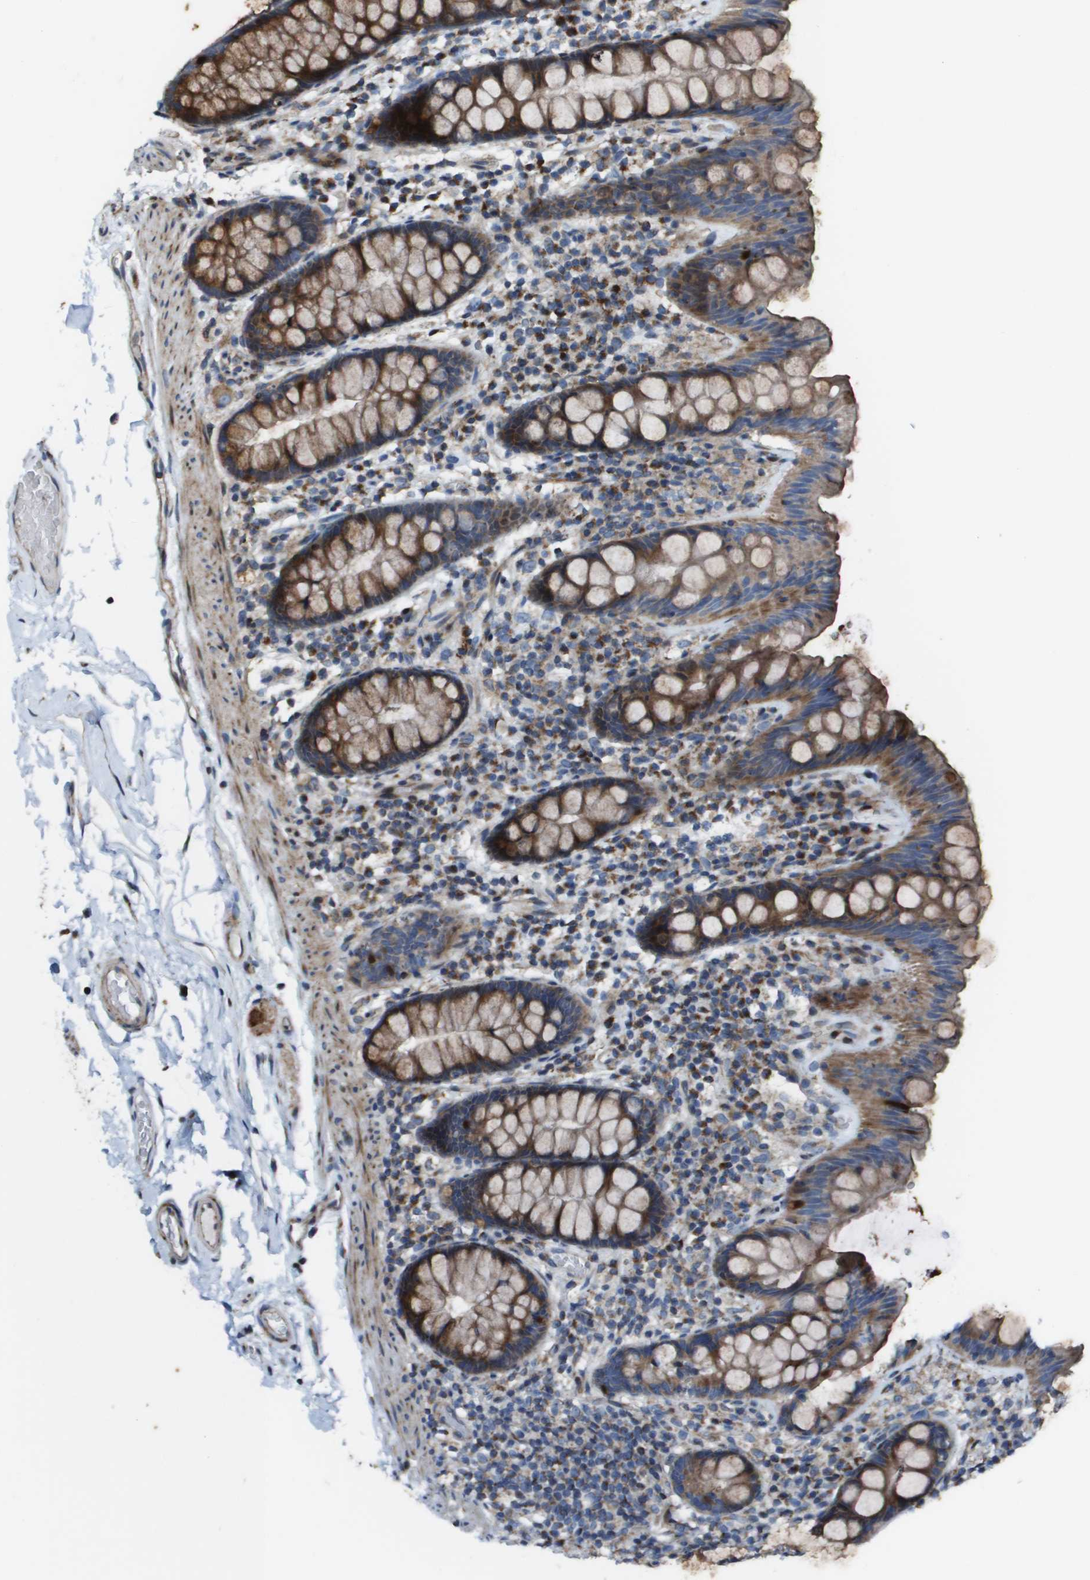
{"staining": {"intensity": "moderate", "quantity": ">75%", "location": "cytoplasmic/membranous"}, "tissue": "colon", "cell_type": "Endothelial cells", "image_type": "normal", "snomed": [{"axis": "morphology", "description": "Normal tissue, NOS"}, {"axis": "topography", "description": "Colon"}], "caption": "Moderate cytoplasmic/membranous protein positivity is seen in approximately >75% of endothelial cells in colon.", "gene": "MGAT3", "patient": {"sex": "female", "age": 80}}